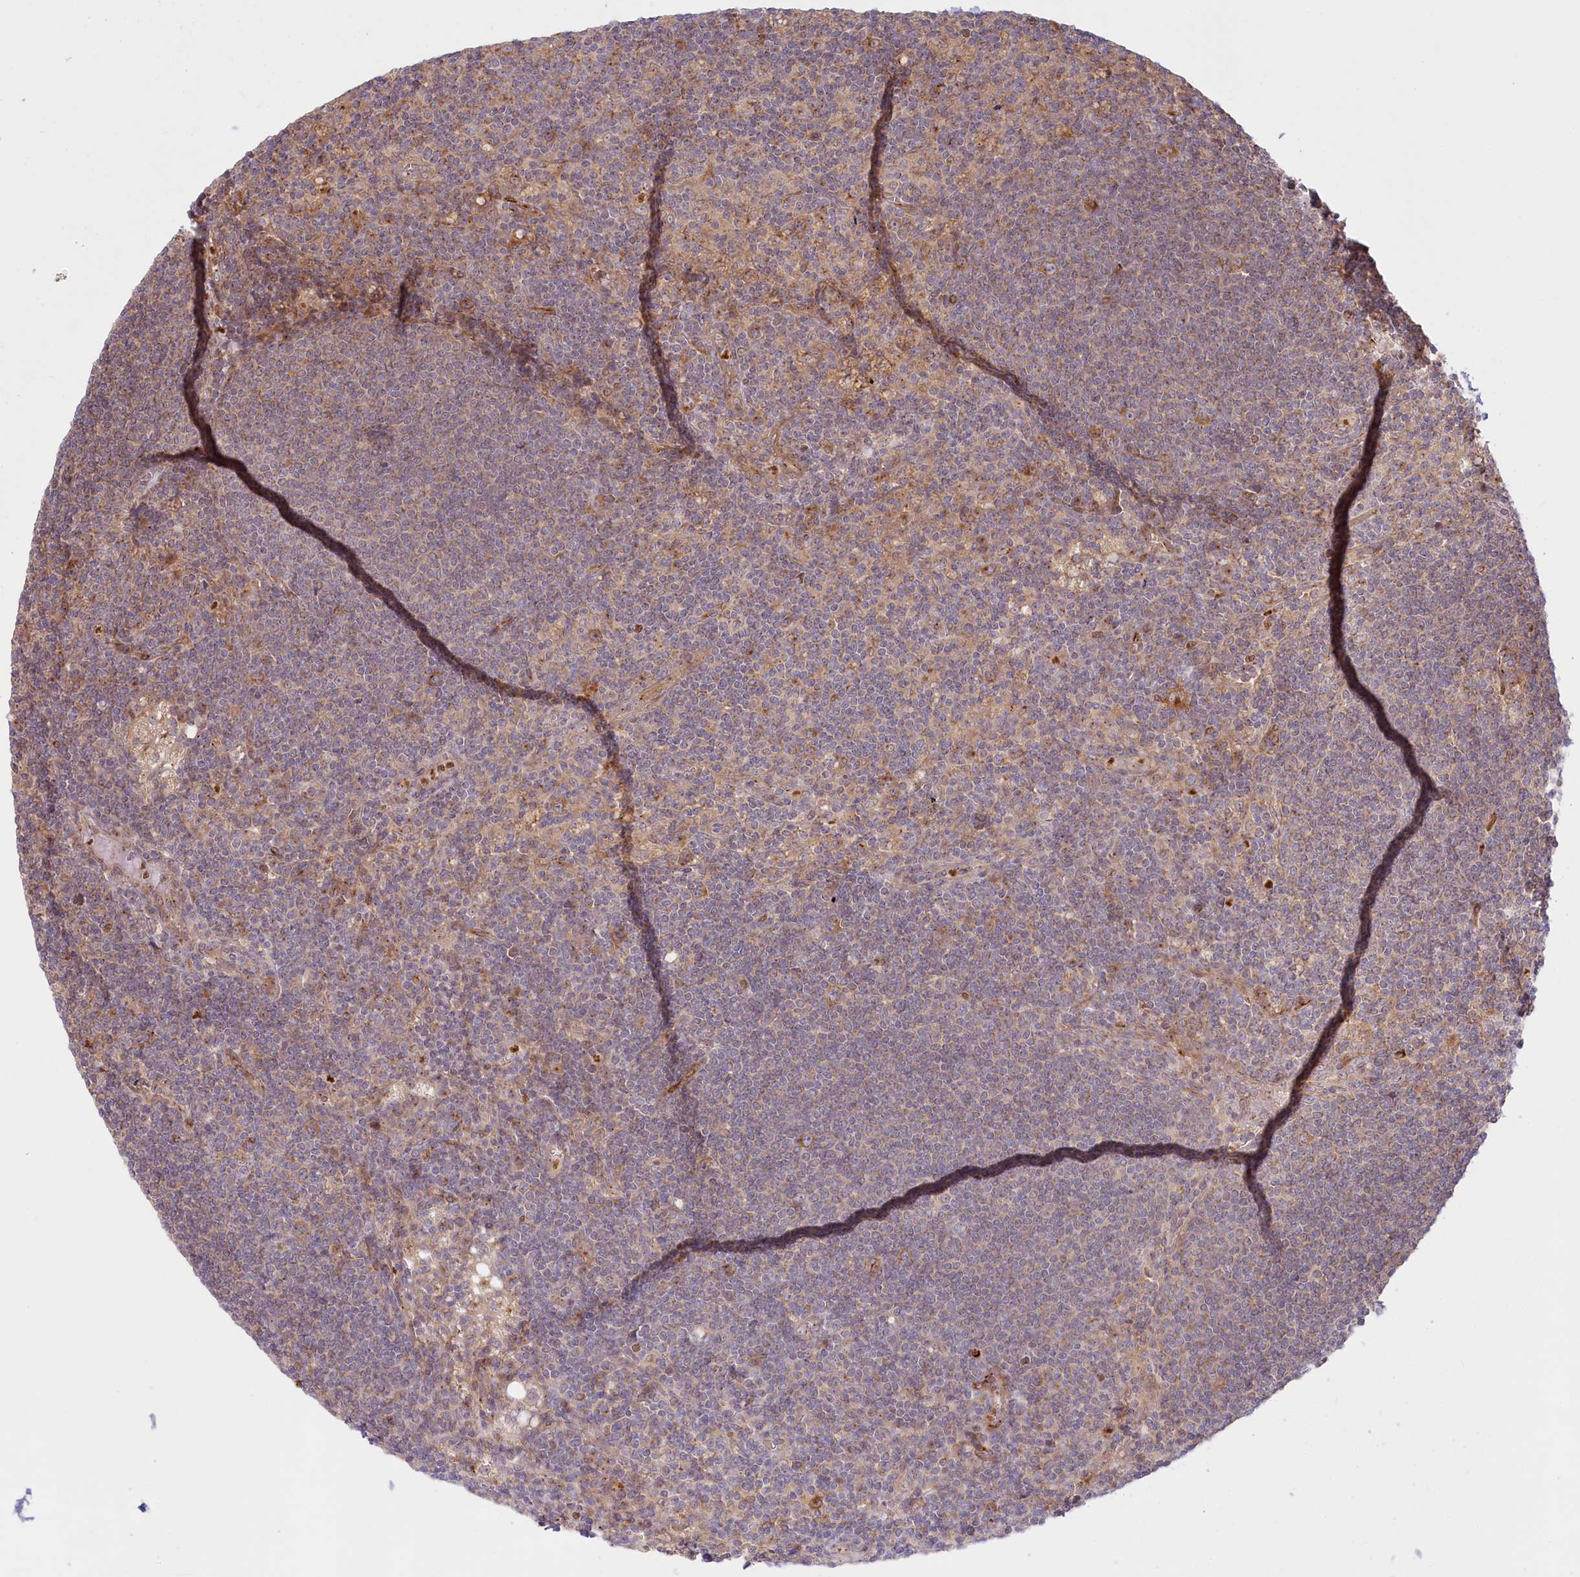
{"staining": {"intensity": "moderate", "quantity": "<25%", "location": "cytoplasmic/membranous"}, "tissue": "lymph node", "cell_type": "Non-germinal center cells", "image_type": "normal", "snomed": [{"axis": "morphology", "description": "Normal tissue, NOS"}, {"axis": "topography", "description": "Lymph node"}], "caption": "Non-germinal center cells demonstrate moderate cytoplasmic/membranous expression in about <25% of cells in normal lymph node. The staining was performed using DAB (3,3'-diaminobenzidine) to visualize the protein expression in brown, while the nuclei were stained in blue with hematoxylin (Magnification: 20x).", "gene": "COMMD3", "patient": {"sex": "male", "age": 69}}